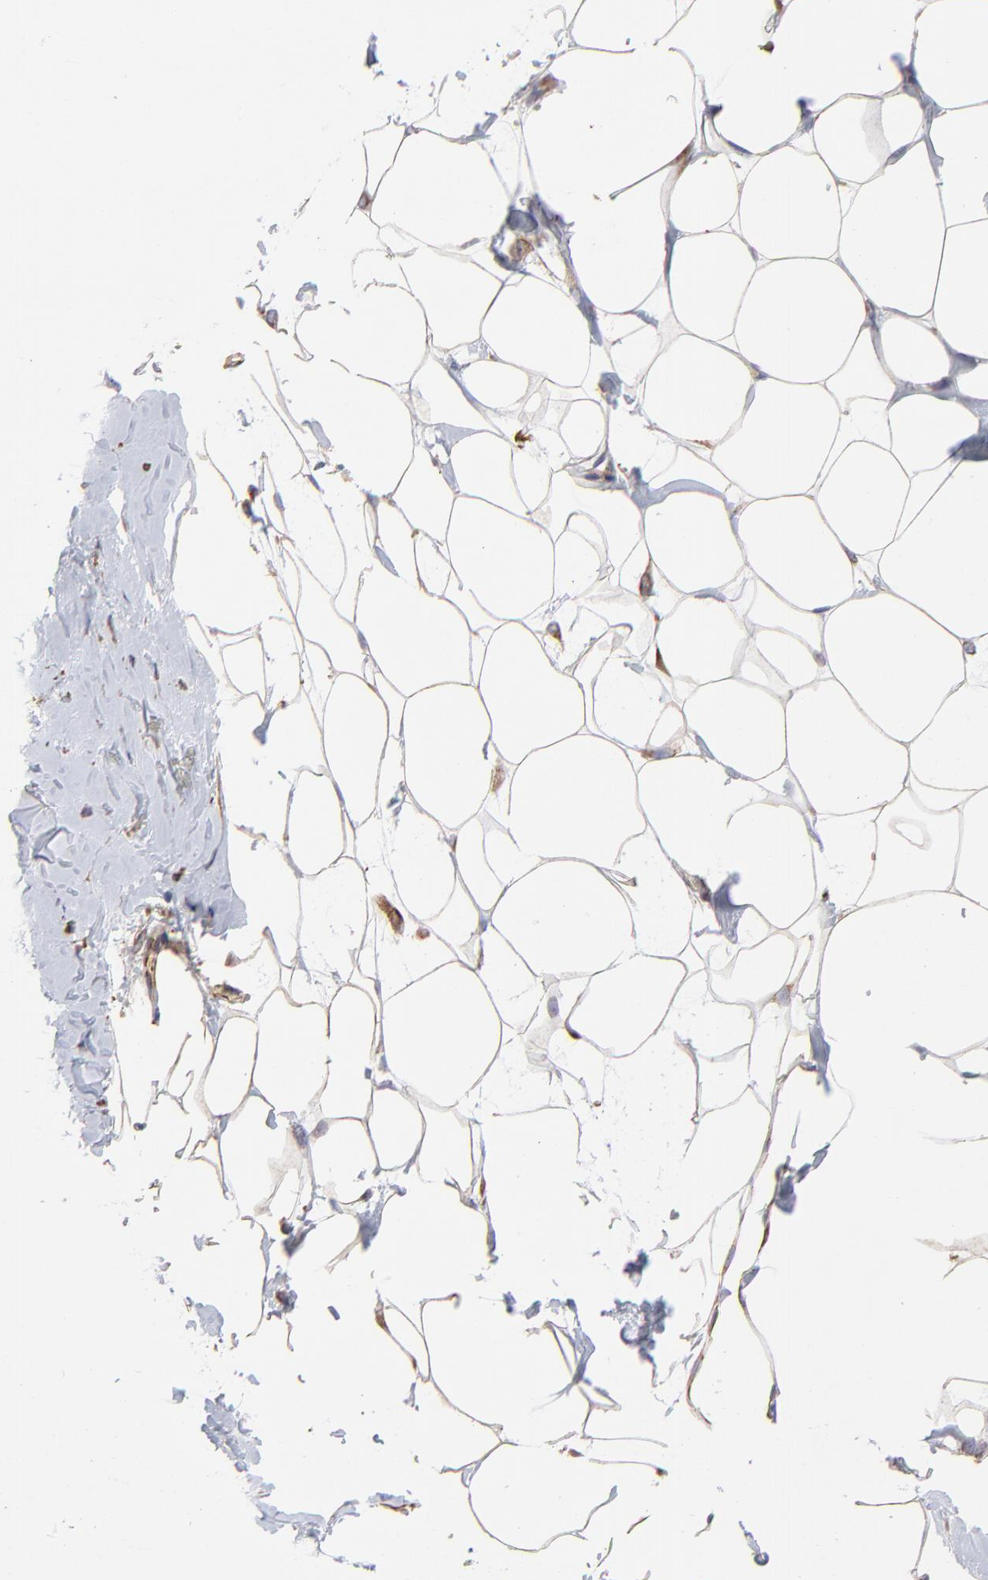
{"staining": {"intensity": "negative", "quantity": "none", "location": "none"}, "tissue": "breast", "cell_type": "Adipocytes", "image_type": "normal", "snomed": [{"axis": "morphology", "description": "Normal tissue, NOS"}, {"axis": "topography", "description": "Breast"}, {"axis": "topography", "description": "Adipose tissue"}], "caption": "This is a histopathology image of immunohistochemistry staining of benign breast, which shows no expression in adipocytes.", "gene": "COX8C", "patient": {"sex": "female", "age": 25}}